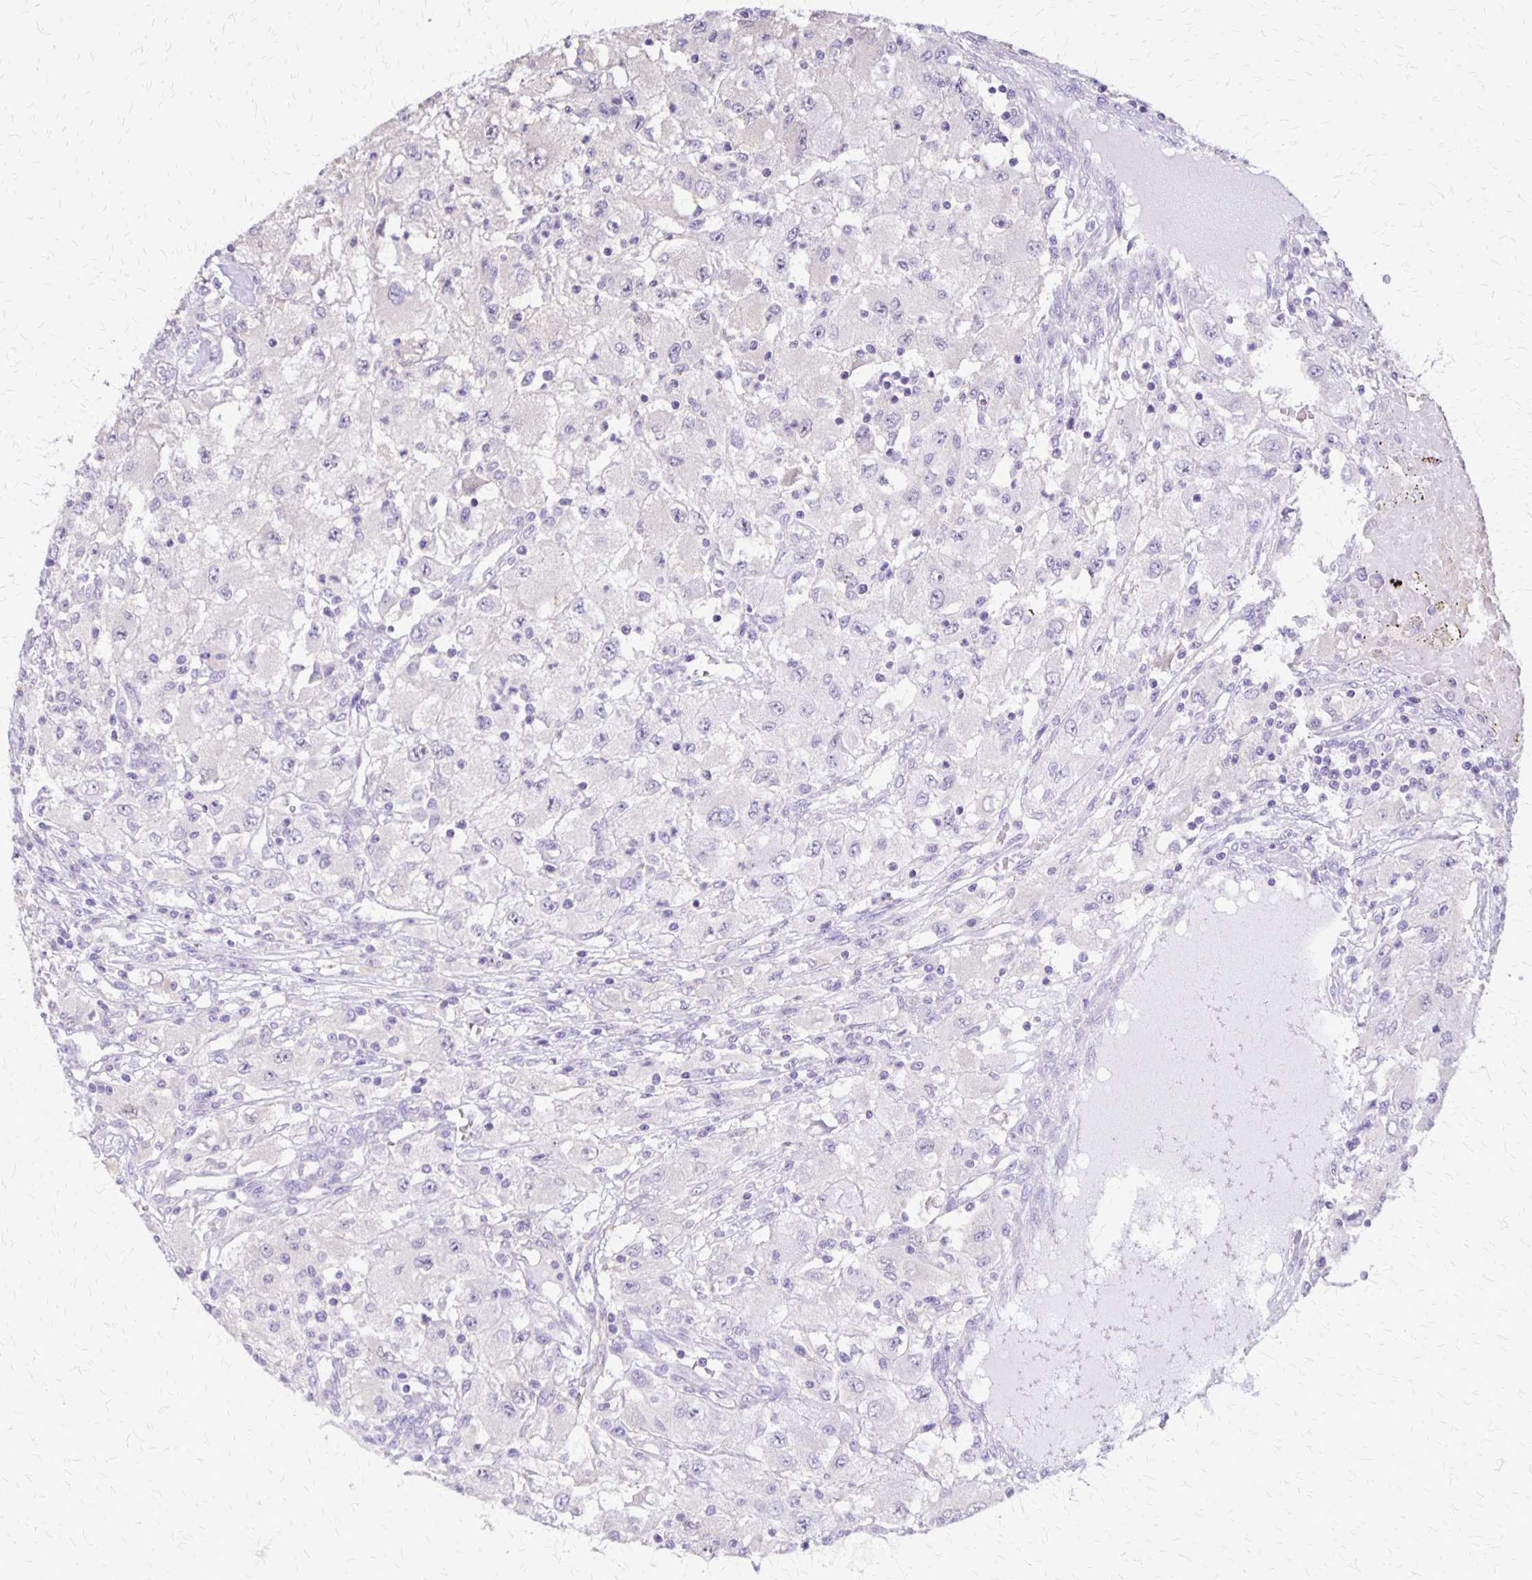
{"staining": {"intensity": "negative", "quantity": "none", "location": "none"}, "tissue": "renal cancer", "cell_type": "Tumor cells", "image_type": "cancer", "snomed": [{"axis": "morphology", "description": "Adenocarcinoma, NOS"}, {"axis": "topography", "description": "Kidney"}], "caption": "Tumor cells show no significant expression in adenocarcinoma (renal). (Brightfield microscopy of DAB IHC at high magnification).", "gene": "SI", "patient": {"sex": "female", "age": 67}}